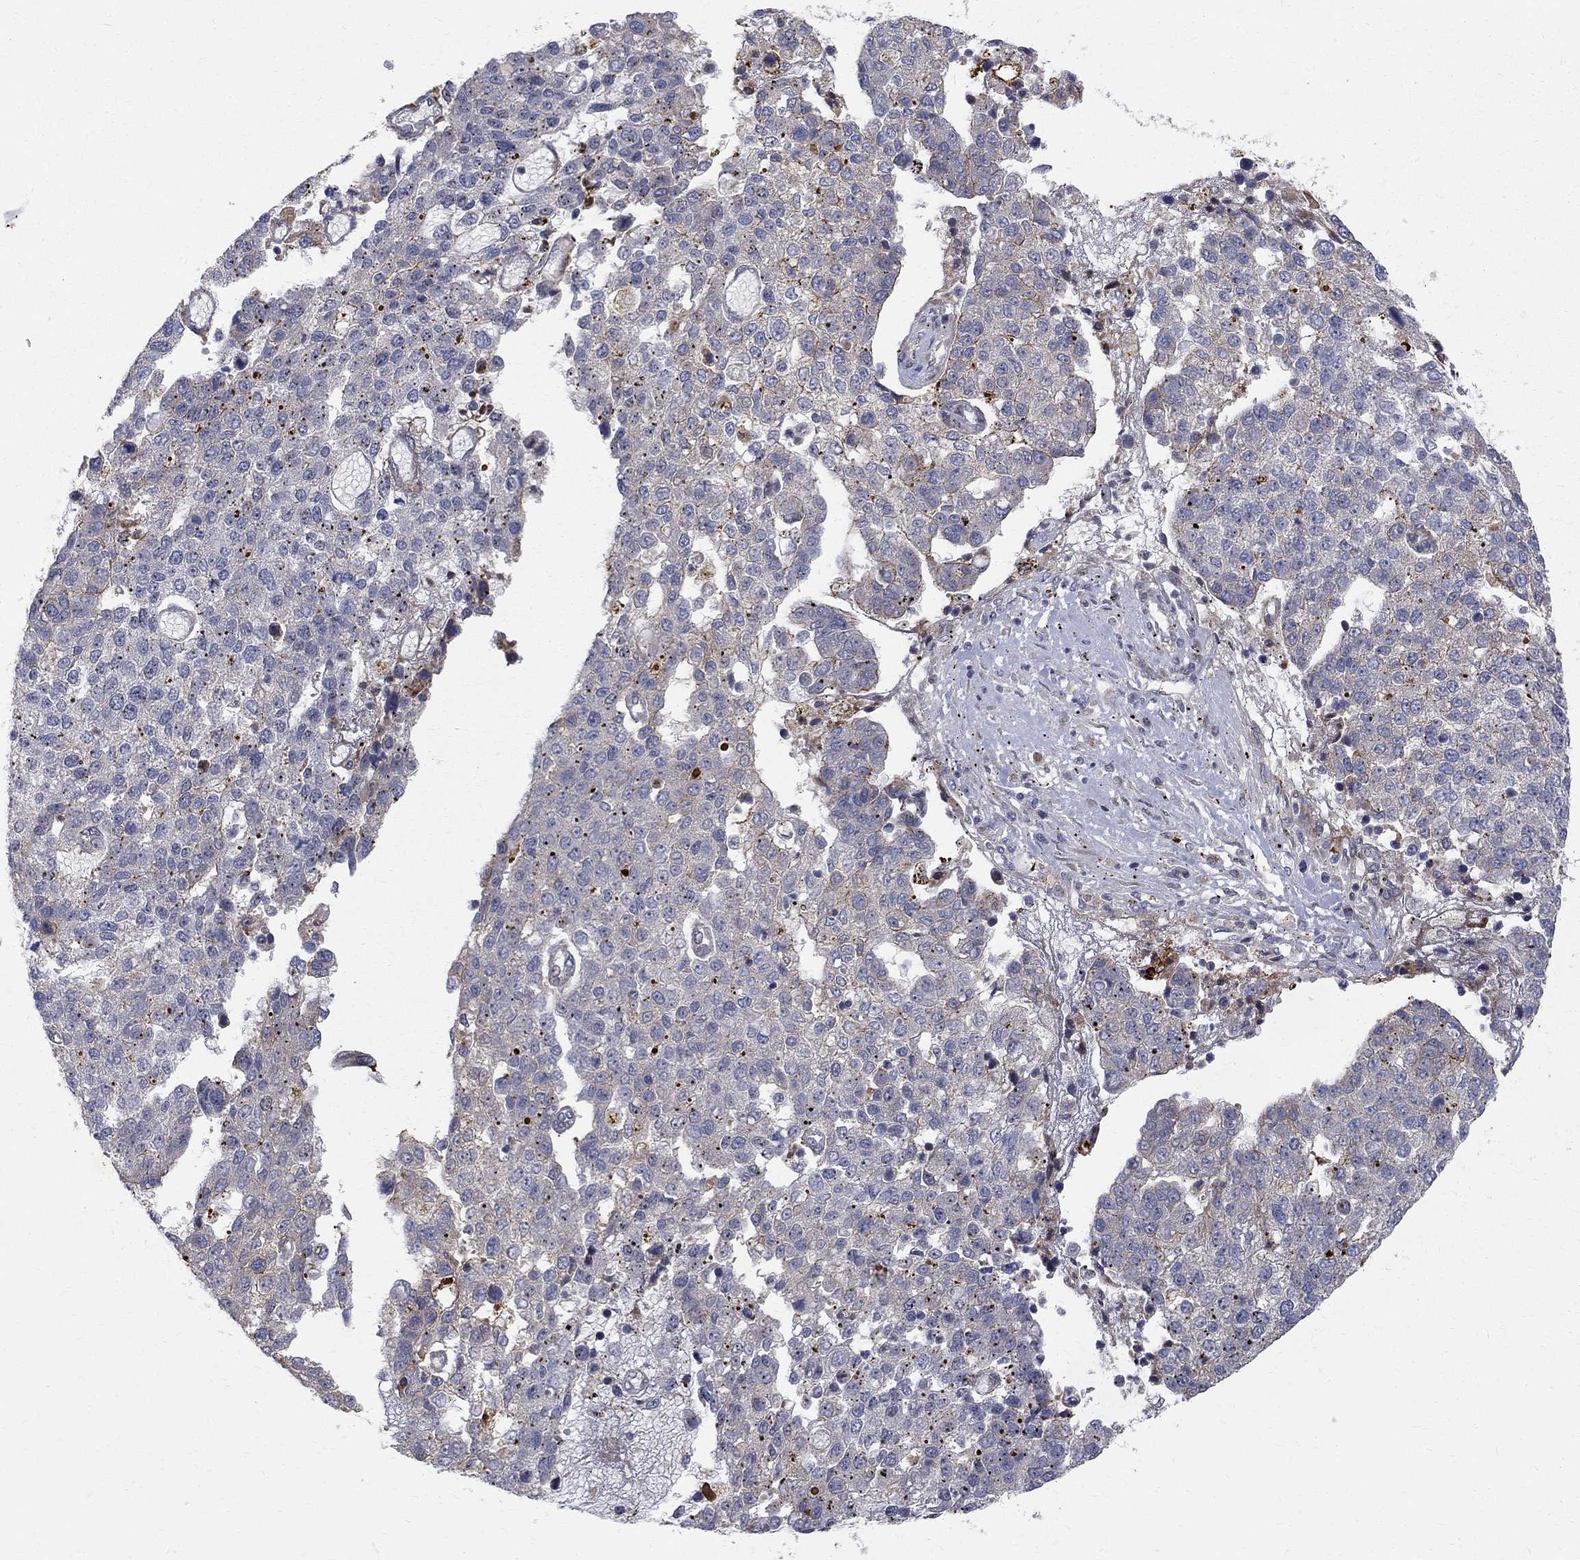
{"staining": {"intensity": "negative", "quantity": "none", "location": "none"}, "tissue": "pancreatic cancer", "cell_type": "Tumor cells", "image_type": "cancer", "snomed": [{"axis": "morphology", "description": "Adenocarcinoma, NOS"}, {"axis": "topography", "description": "Pancreas"}], "caption": "High power microscopy micrograph of an immunohistochemistry (IHC) micrograph of pancreatic cancer (adenocarcinoma), revealing no significant positivity in tumor cells.", "gene": "WDR19", "patient": {"sex": "female", "age": 61}}